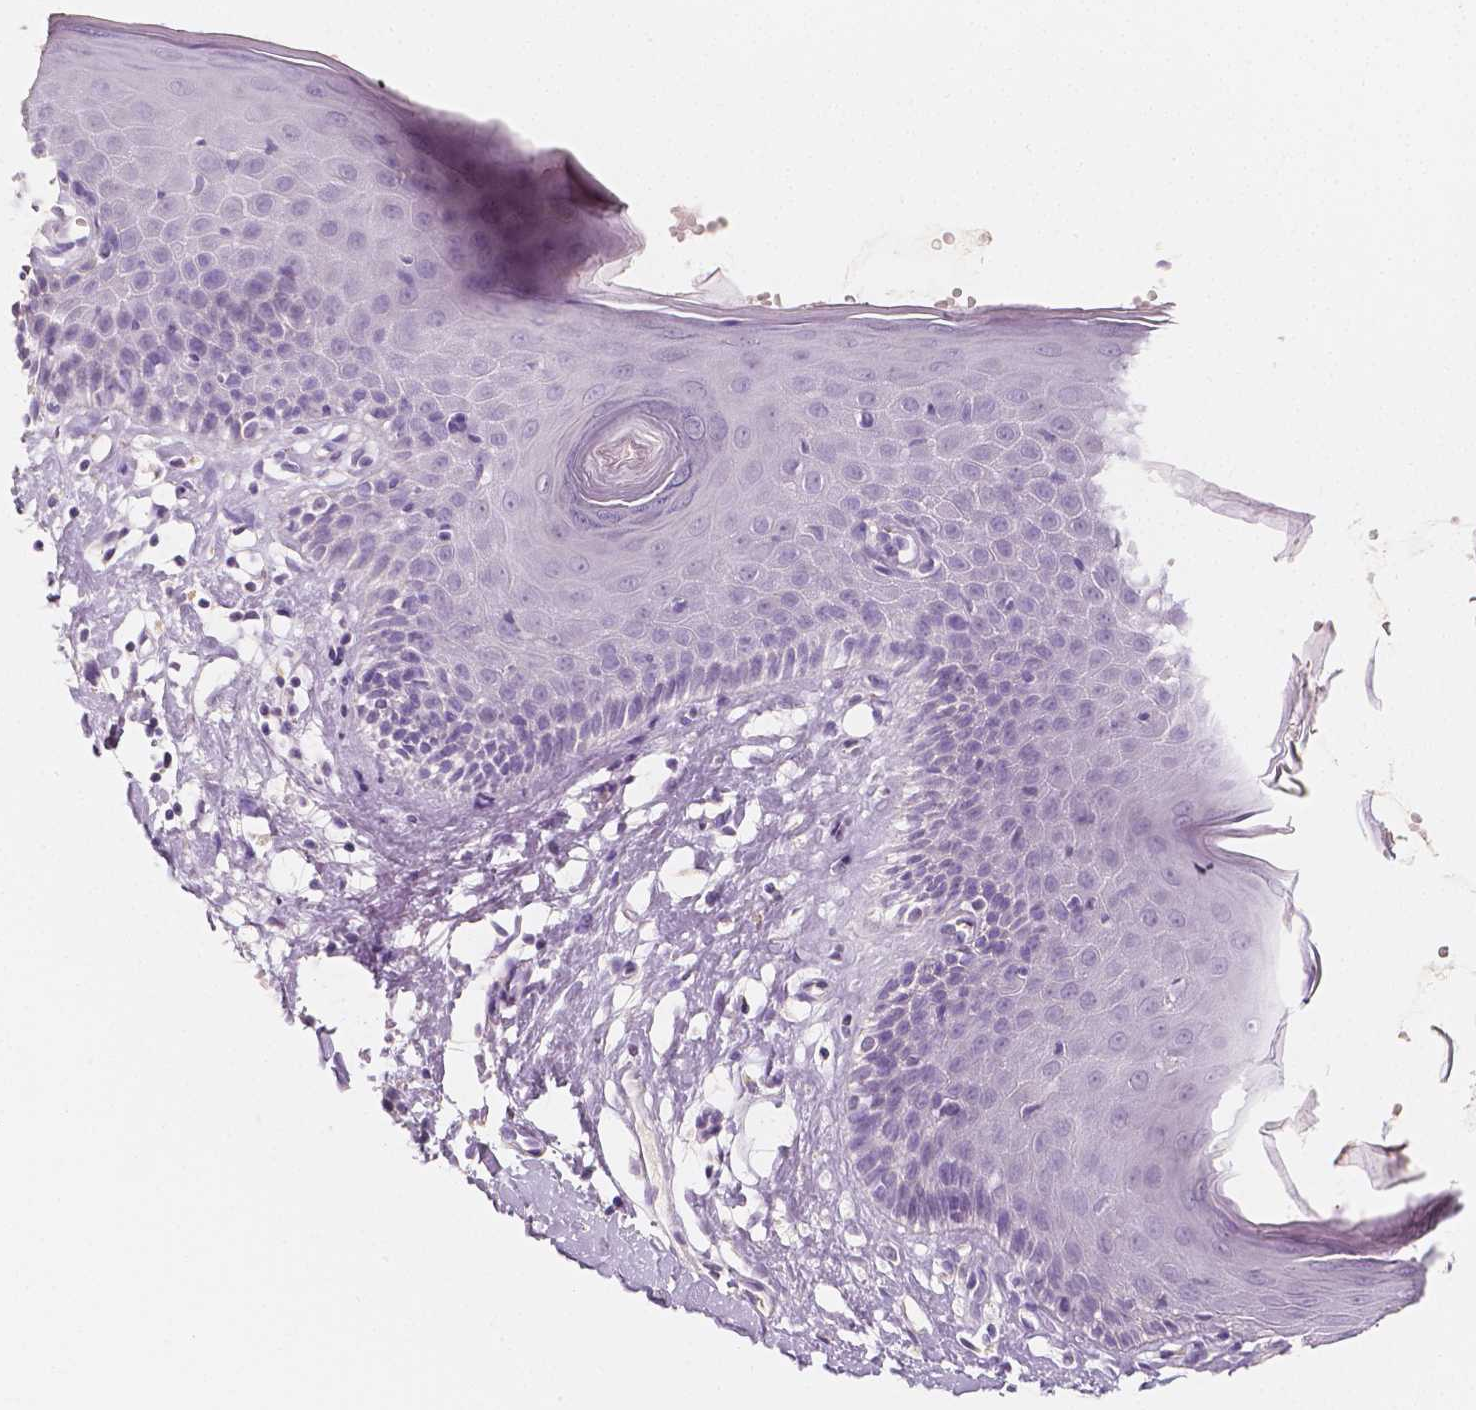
{"staining": {"intensity": "negative", "quantity": "none", "location": "none"}, "tissue": "skin", "cell_type": "Epidermal cells", "image_type": "normal", "snomed": [{"axis": "morphology", "description": "Normal tissue, NOS"}, {"axis": "topography", "description": "Vulva"}], "caption": "Human skin stained for a protein using immunohistochemistry displays no positivity in epidermal cells.", "gene": "NECAB2", "patient": {"sex": "female", "age": 68}}